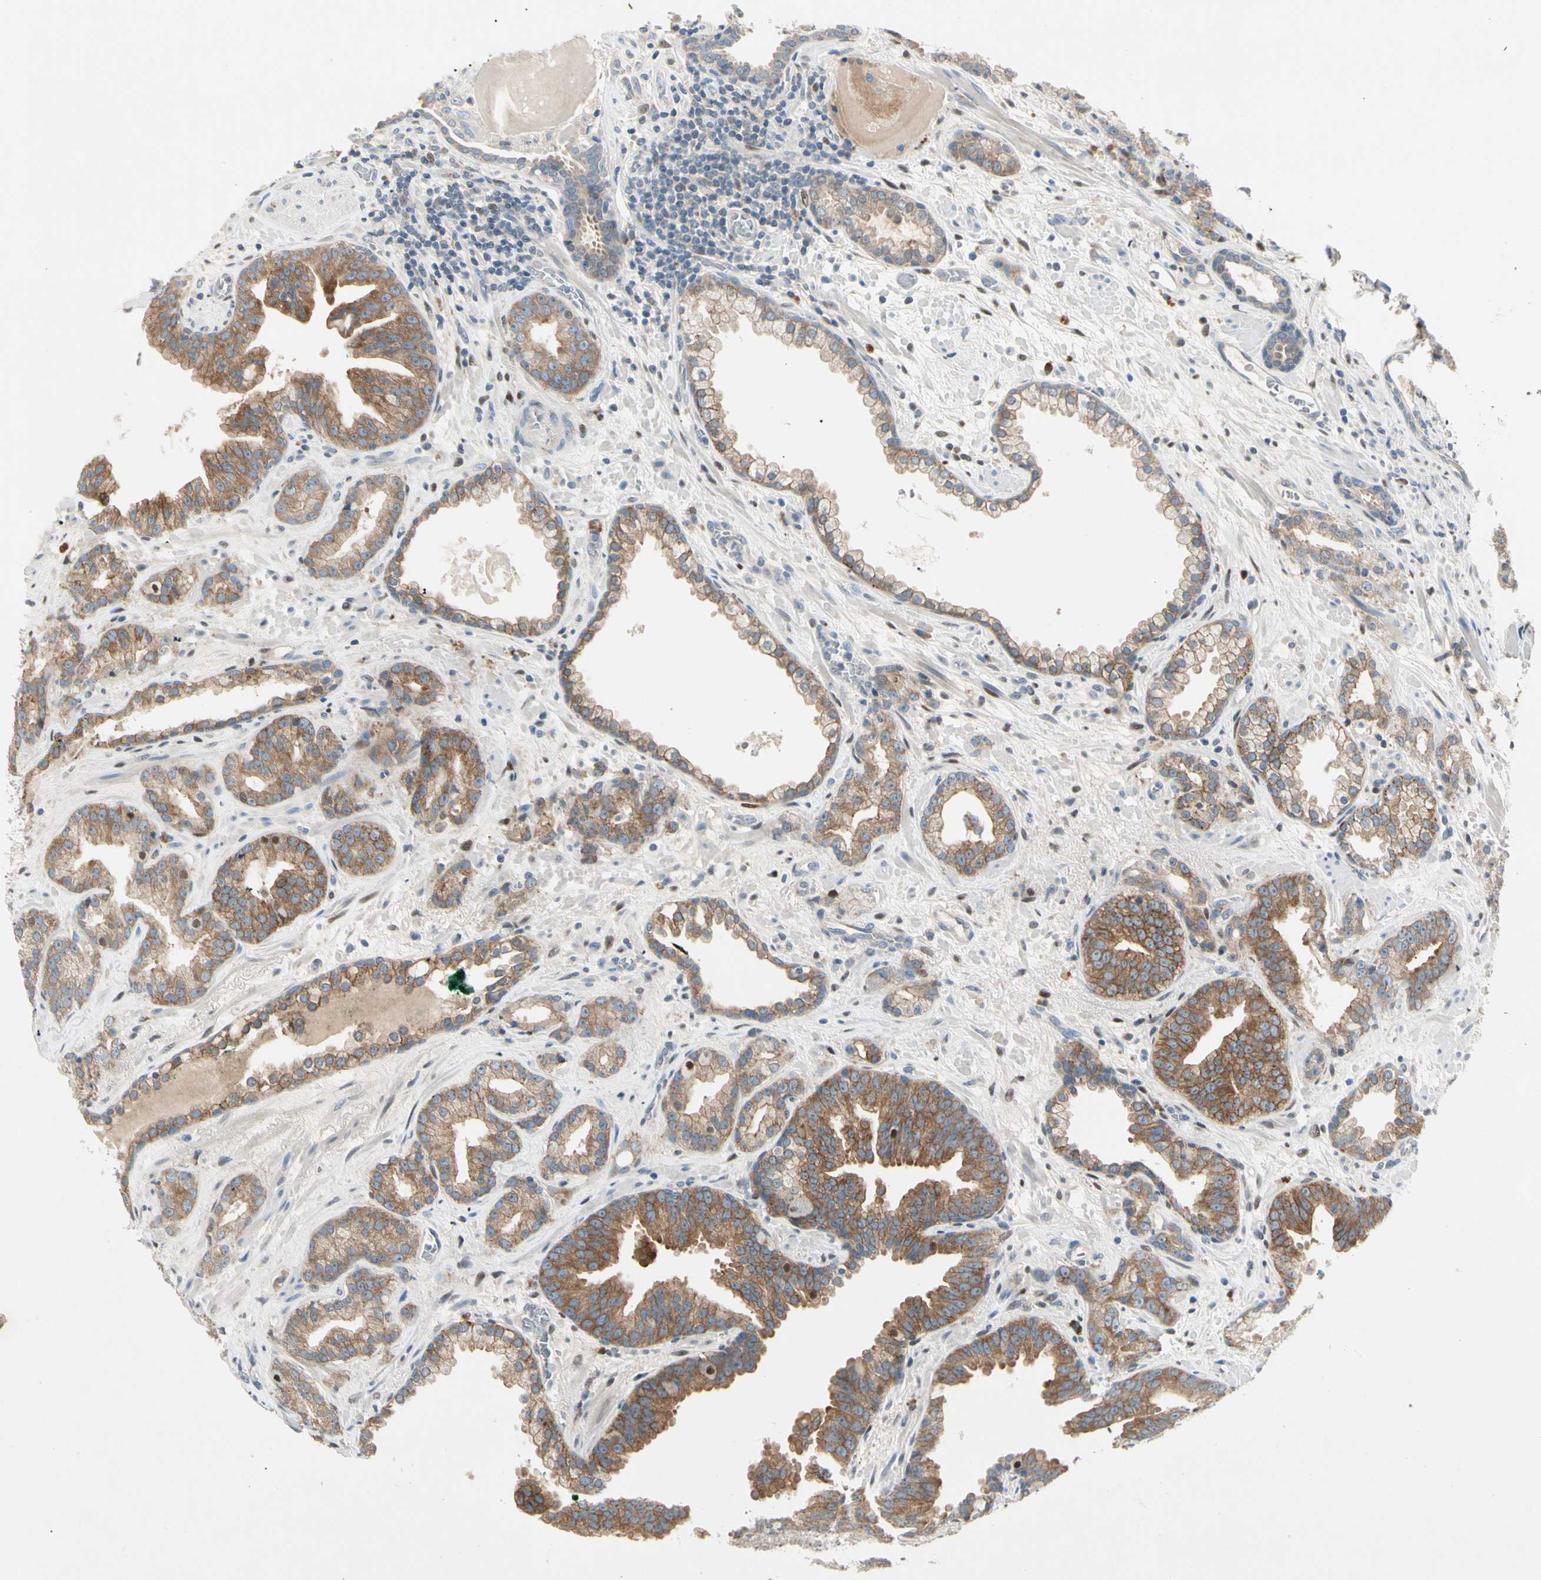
{"staining": {"intensity": "moderate", "quantity": ">75%", "location": "cytoplasmic/membranous"}, "tissue": "prostate cancer", "cell_type": "Tumor cells", "image_type": "cancer", "snomed": [{"axis": "morphology", "description": "Adenocarcinoma, Low grade"}, {"axis": "topography", "description": "Prostate"}], "caption": "DAB immunohistochemical staining of human prostate cancer shows moderate cytoplasmic/membranous protein positivity in approximately >75% of tumor cells. (DAB = brown stain, brightfield microscopy at high magnification).", "gene": "IL1R1", "patient": {"sex": "male", "age": 63}}